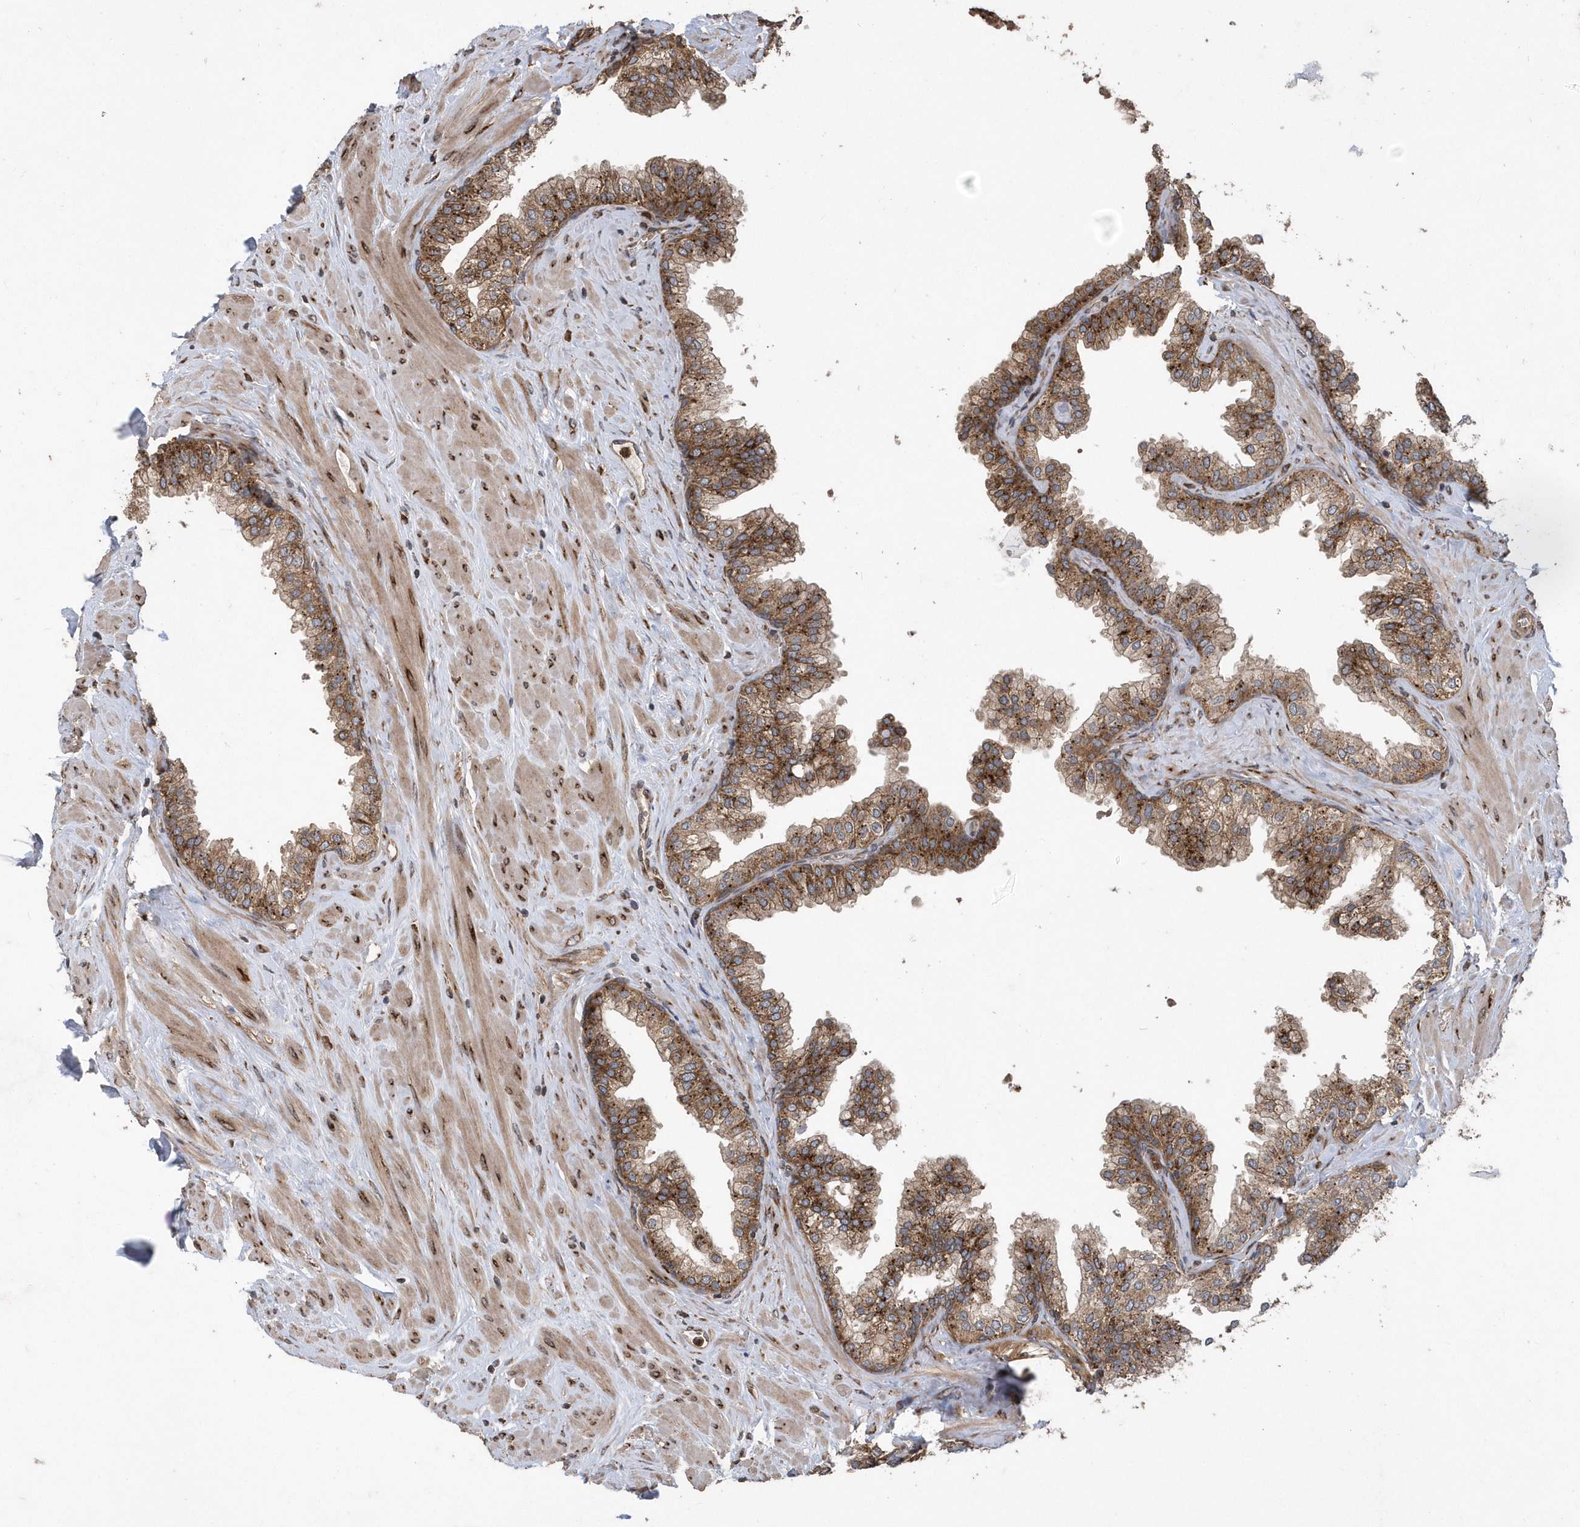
{"staining": {"intensity": "moderate", "quantity": ">75%", "location": "cytoplasmic/membranous"}, "tissue": "prostate", "cell_type": "Glandular cells", "image_type": "normal", "snomed": [{"axis": "morphology", "description": "Normal tissue, NOS"}, {"axis": "morphology", "description": "Urothelial carcinoma, Low grade"}, {"axis": "topography", "description": "Urinary bladder"}, {"axis": "topography", "description": "Prostate"}], "caption": "The histopathology image exhibits staining of unremarkable prostate, revealing moderate cytoplasmic/membranous protein staining (brown color) within glandular cells.", "gene": "WASHC5", "patient": {"sex": "male", "age": 60}}